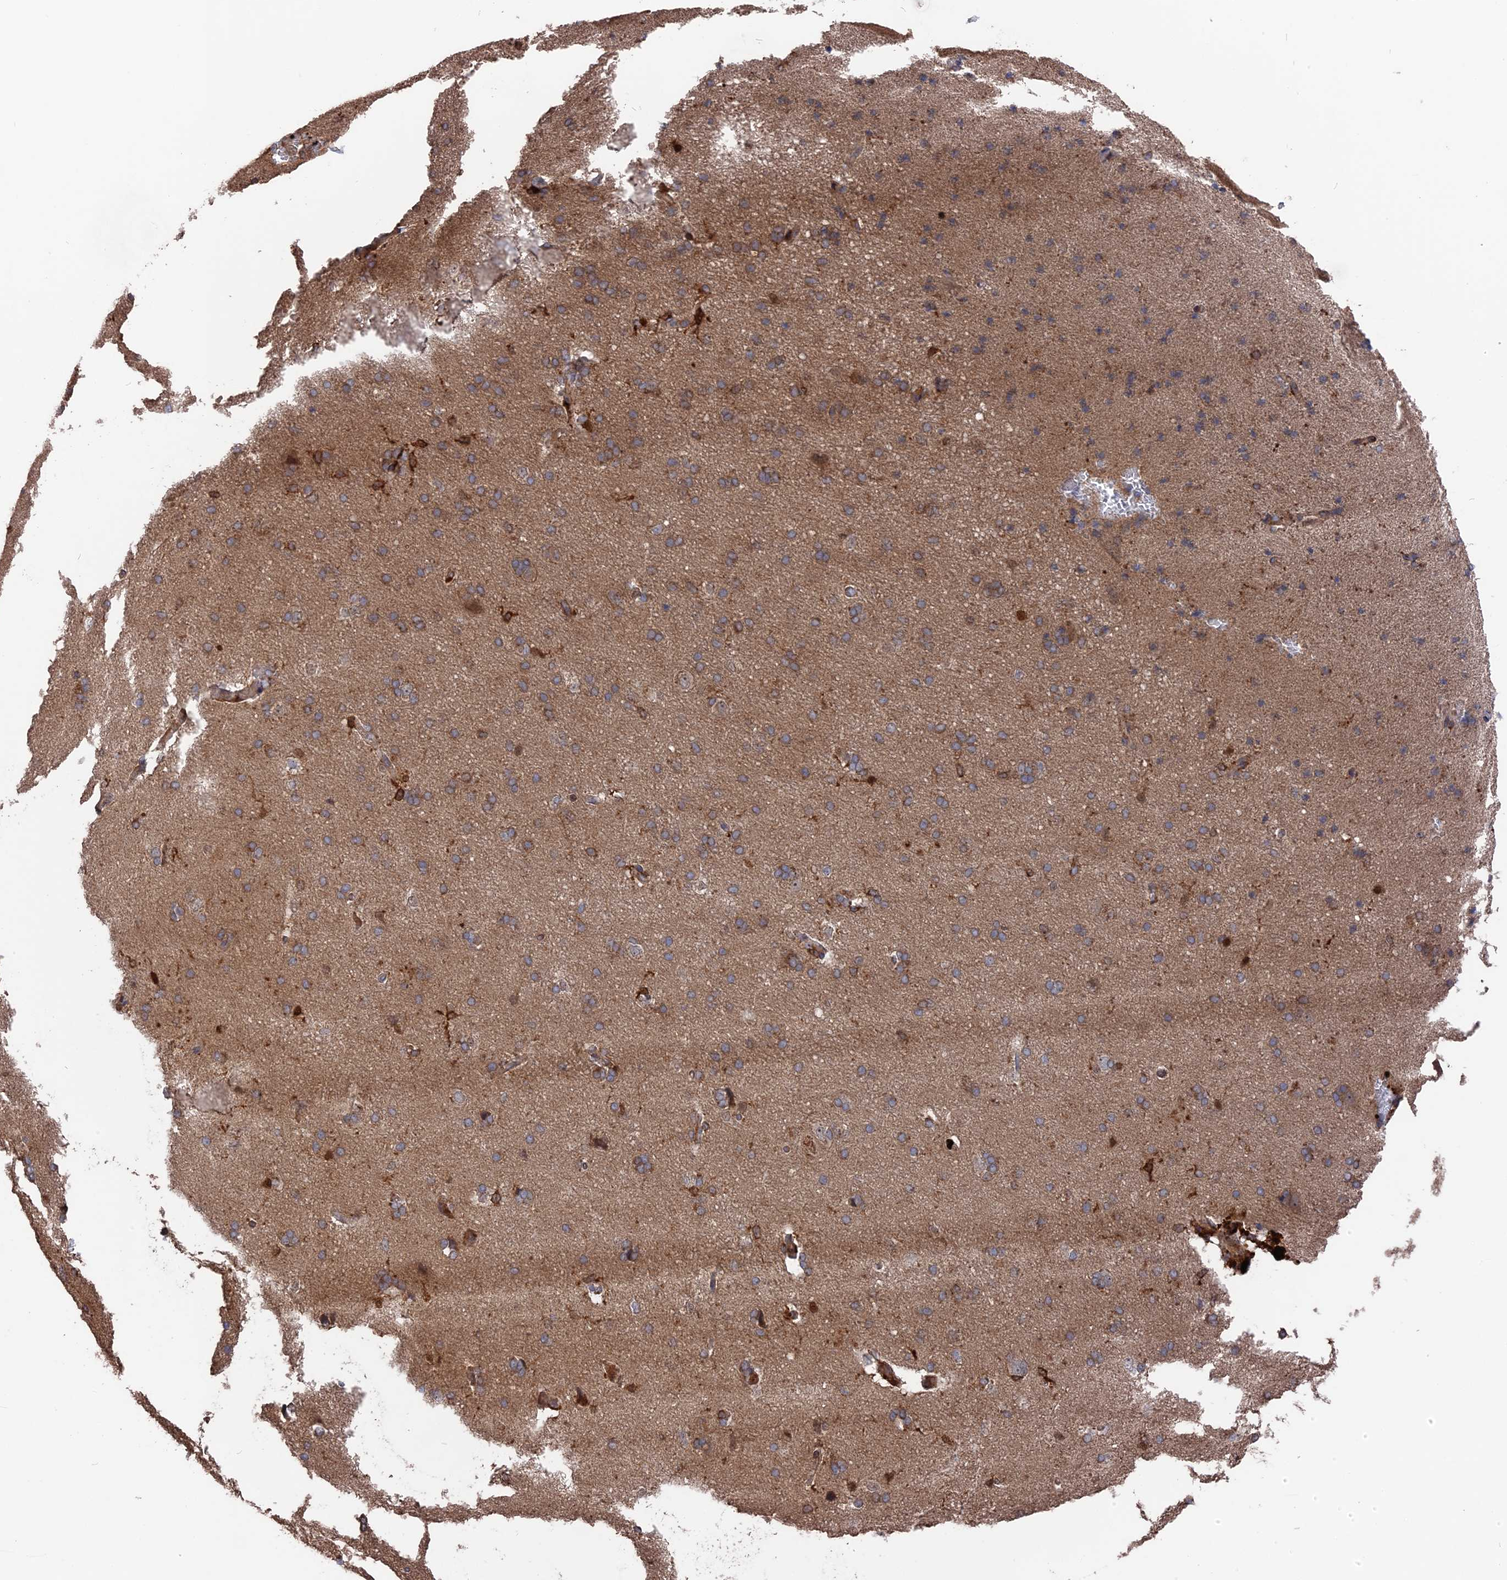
{"staining": {"intensity": "negative", "quantity": "none", "location": "none"}, "tissue": "cerebral cortex", "cell_type": "Endothelial cells", "image_type": "normal", "snomed": [{"axis": "morphology", "description": "Normal tissue, NOS"}, {"axis": "topography", "description": "Cerebral cortex"}], "caption": "Immunohistochemical staining of unremarkable human cerebral cortex shows no significant positivity in endothelial cells. (Brightfield microscopy of DAB (3,3'-diaminobenzidine) immunohistochemistry at high magnification).", "gene": "DEF8", "patient": {"sex": "male", "age": 62}}